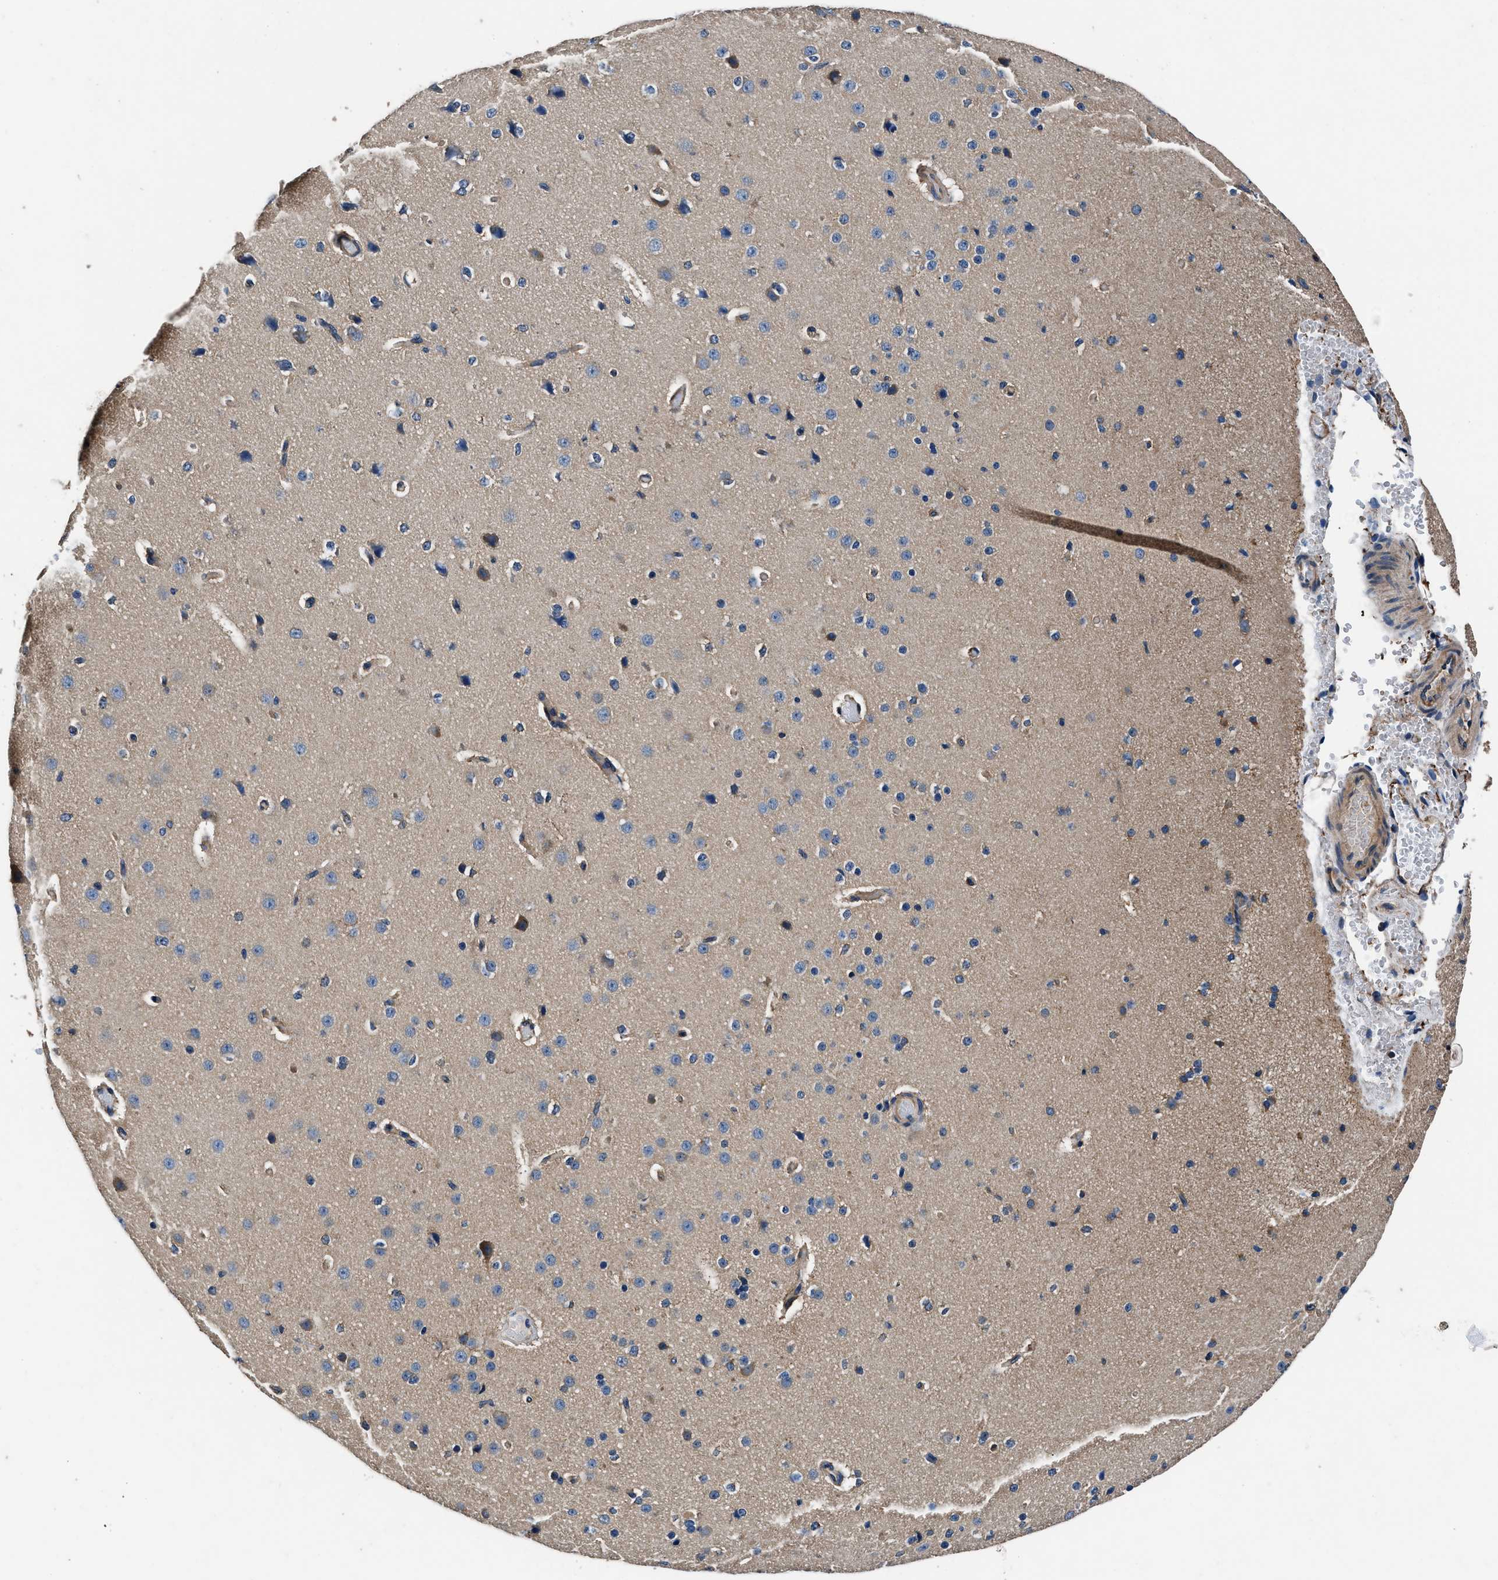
{"staining": {"intensity": "negative", "quantity": "none", "location": "none"}, "tissue": "cerebral cortex", "cell_type": "Endothelial cells", "image_type": "normal", "snomed": [{"axis": "morphology", "description": "Normal tissue, NOS"}, {"axis": "morphology", "description": "Developmental malformation"}, {"axis": "topography", "description": "Cerebral cortex"}], "caption": "Immunohistochemical staining of benign human cerebral cortex displays no significant positivity in endothelial cells.", "gene": "DHRS7B", "patient": {"sex": "female", "age": 30}}